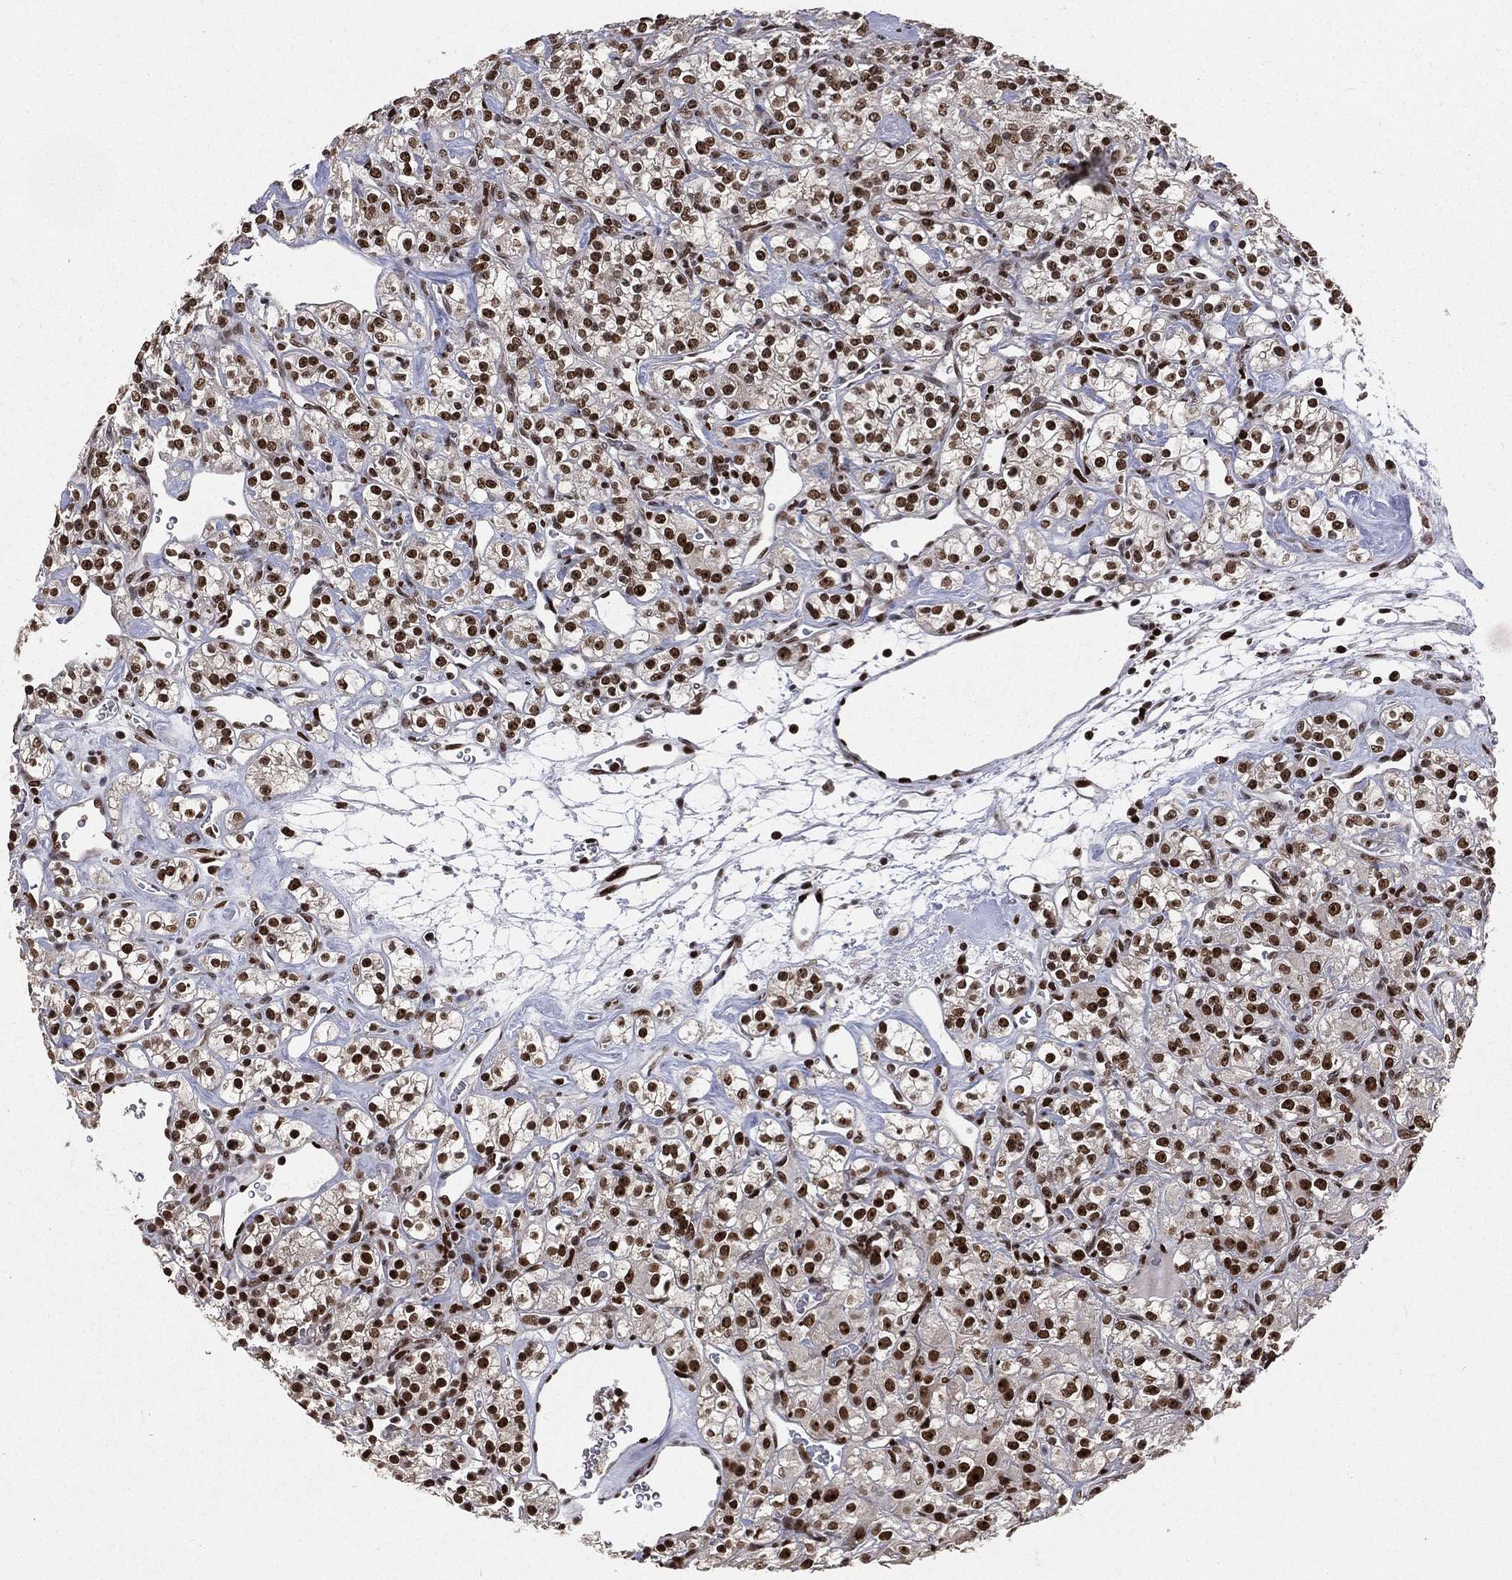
{"staining": {"intensity": "strong", "quantity": ">75%", "location": "nuclear"}, "tissue": "renal cancer", "cell_type": "Tumor cells", "image_type": "cancer", "snomed": [{"axis": "morphology", "description": "Adenocarcinoma, NOS"}, {"axis": "topography", "description": "Kidney"}], "caption": "A high amount of strong nuclear positivity is present in about >75% of tumor cells in renal cancer tissue. (brown staining indicates protein expression, while blue staining denotes nuclei).", "gene": "POLB", "patient": {"sex": "male", "age": 77}}